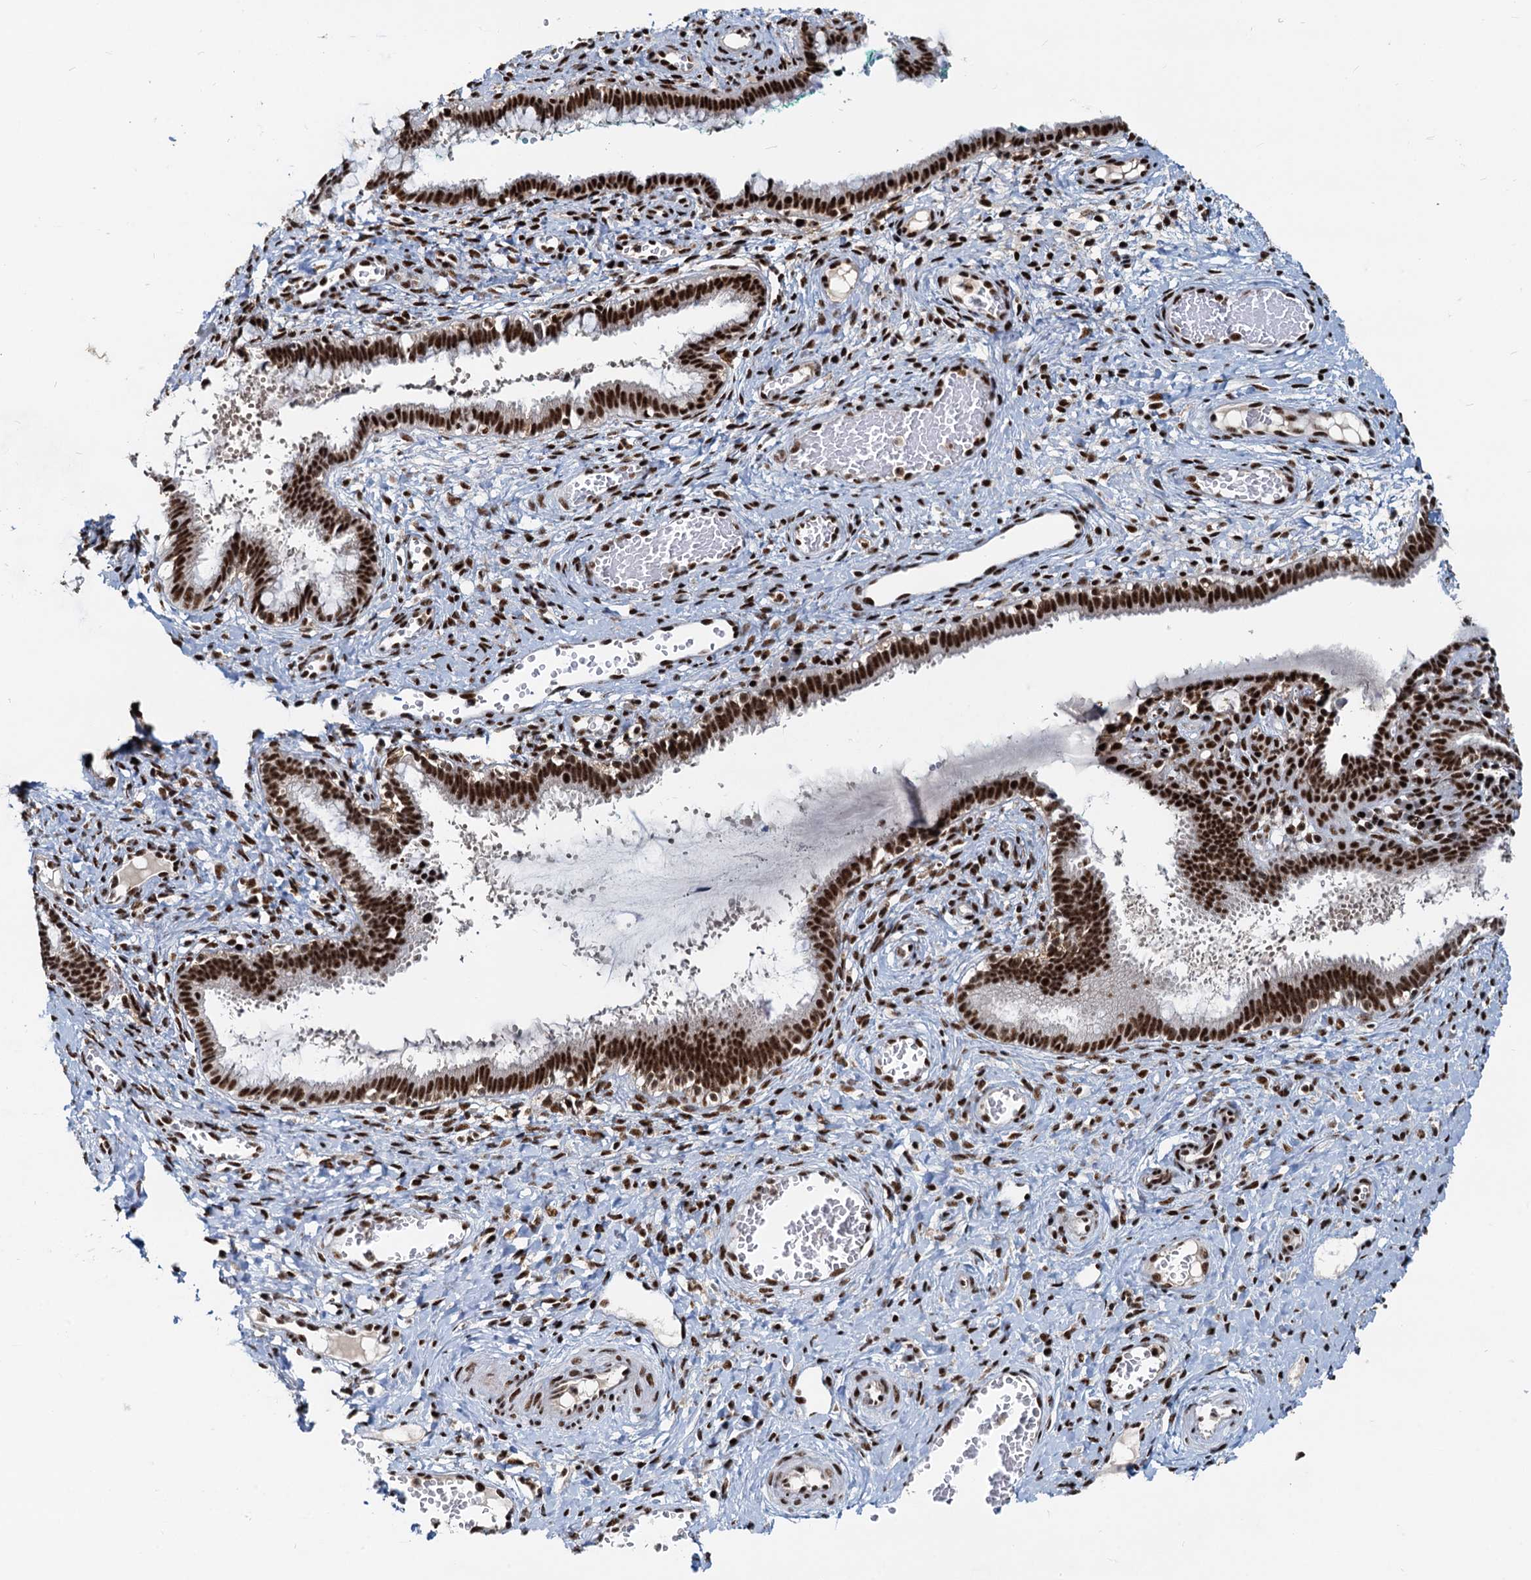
{"staining": {"intensity": "strong", "quantity": ">75%", "location": "nuclear"}, "tissue": "cervix", "cell_type": "Glandular cells", "image_type": "normal", "snomed": [{"axis": "morphology", "description": "Normal tissue, NOS"}, {"axis": "morphology", "description": "Adenocarcinoma, NOS"}, {"axis": "topography", "description": "Cervix"}], "caption": "This histopathology image exhibits benign cervix stained with immunohistochemistry (IHC) to label a protein in brown. The nuclear of glandular cells show strong positivity for the protein. Nuclei are counter-stained blue.", "gene": "RBM26", "patient": {"sex": "female", "age": 29}}